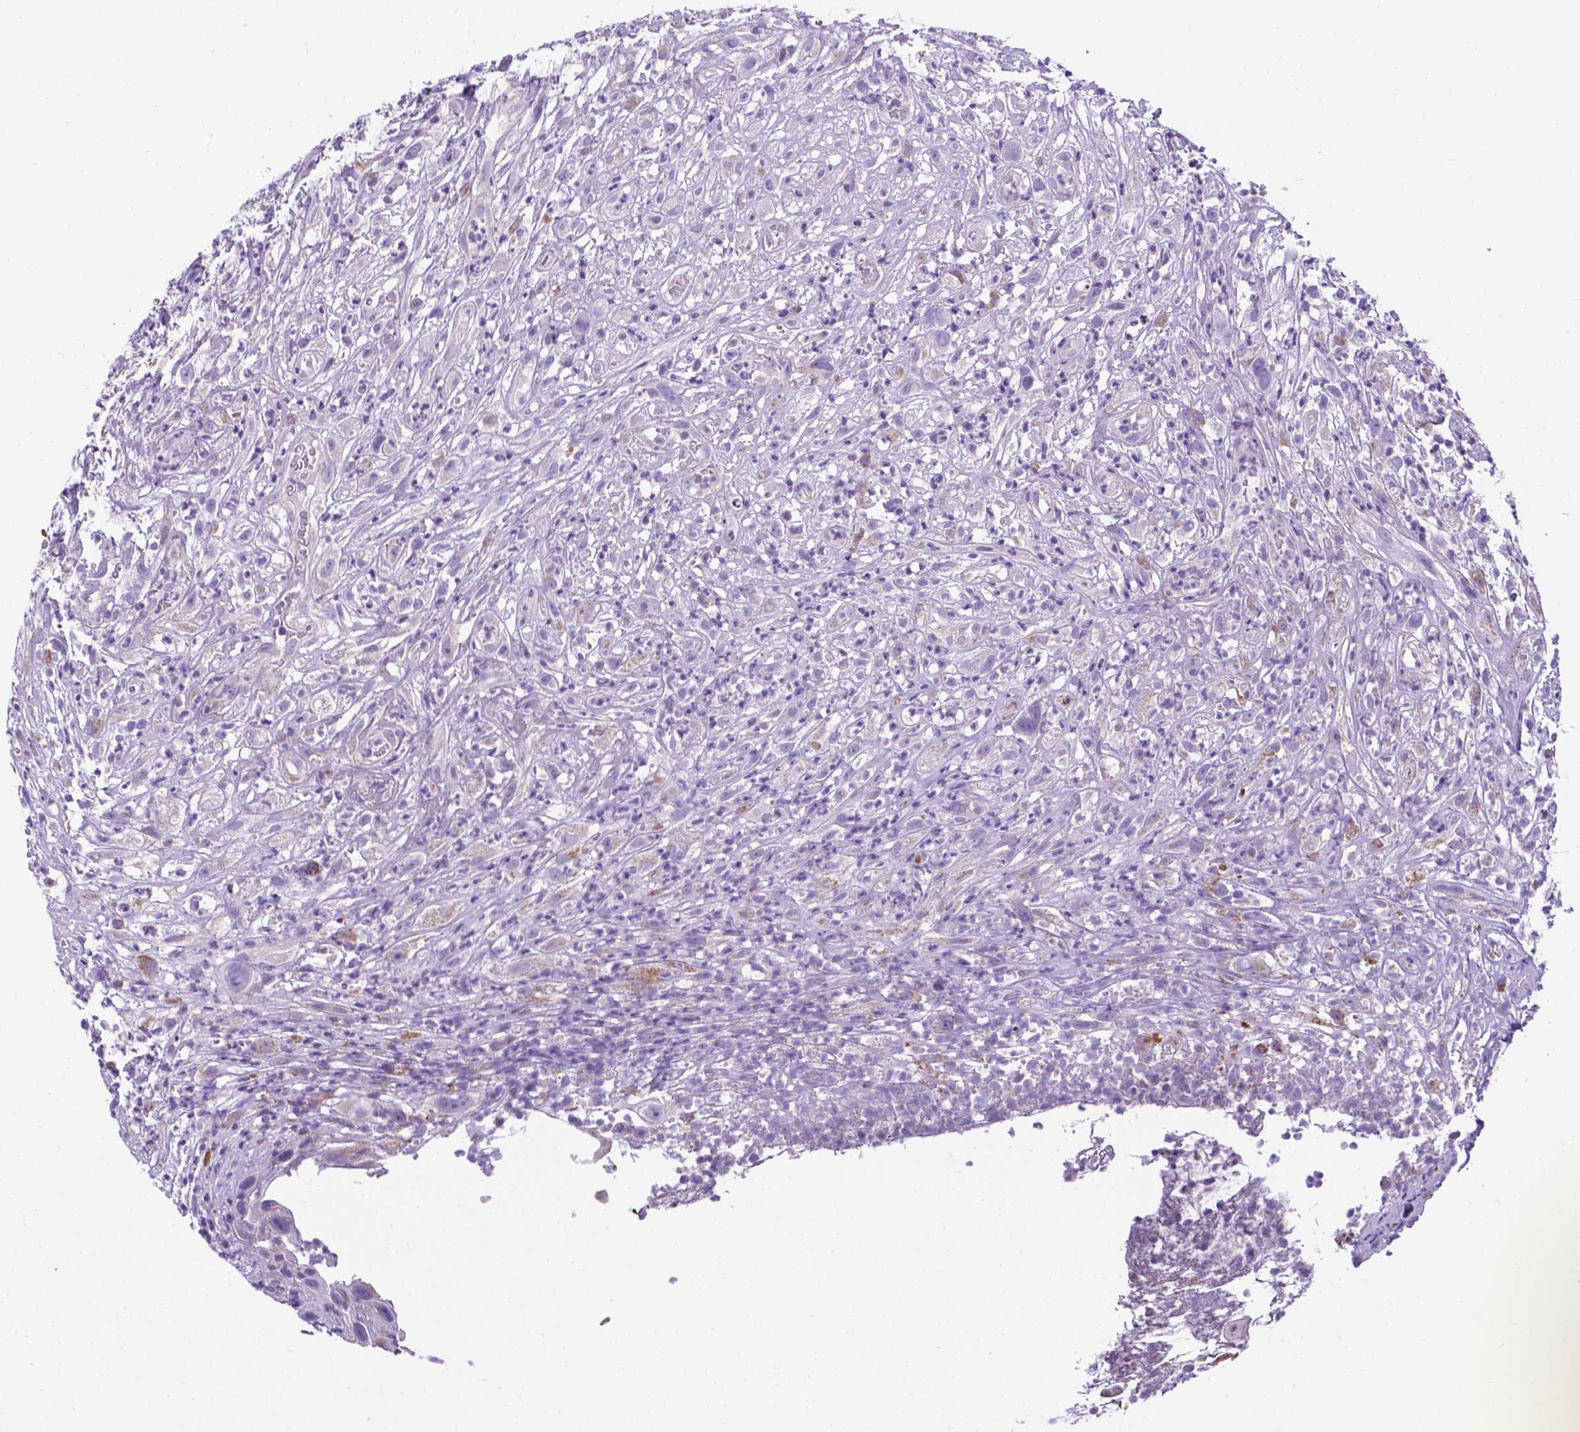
{"staining": {"intensity": "negative", "quantity": "none", "location": "none"}, "tissue": "head and neck cancer", "cell_type": "Tumor cells", "image_type": "cancer", "snomed": [{"axis": "morphology", "description": "Squamous cell carcinoma, NOS"}, {"axis": "topography", "description": "Head-Neck"}], "caption": "Immunohistochemistry image of head and neck squamous cell carcinoma stained for a protein (brown), which shows no expression in tumor cells.", "gene": "POU3F3", "patient": {"sex": "male", "age": 65}}